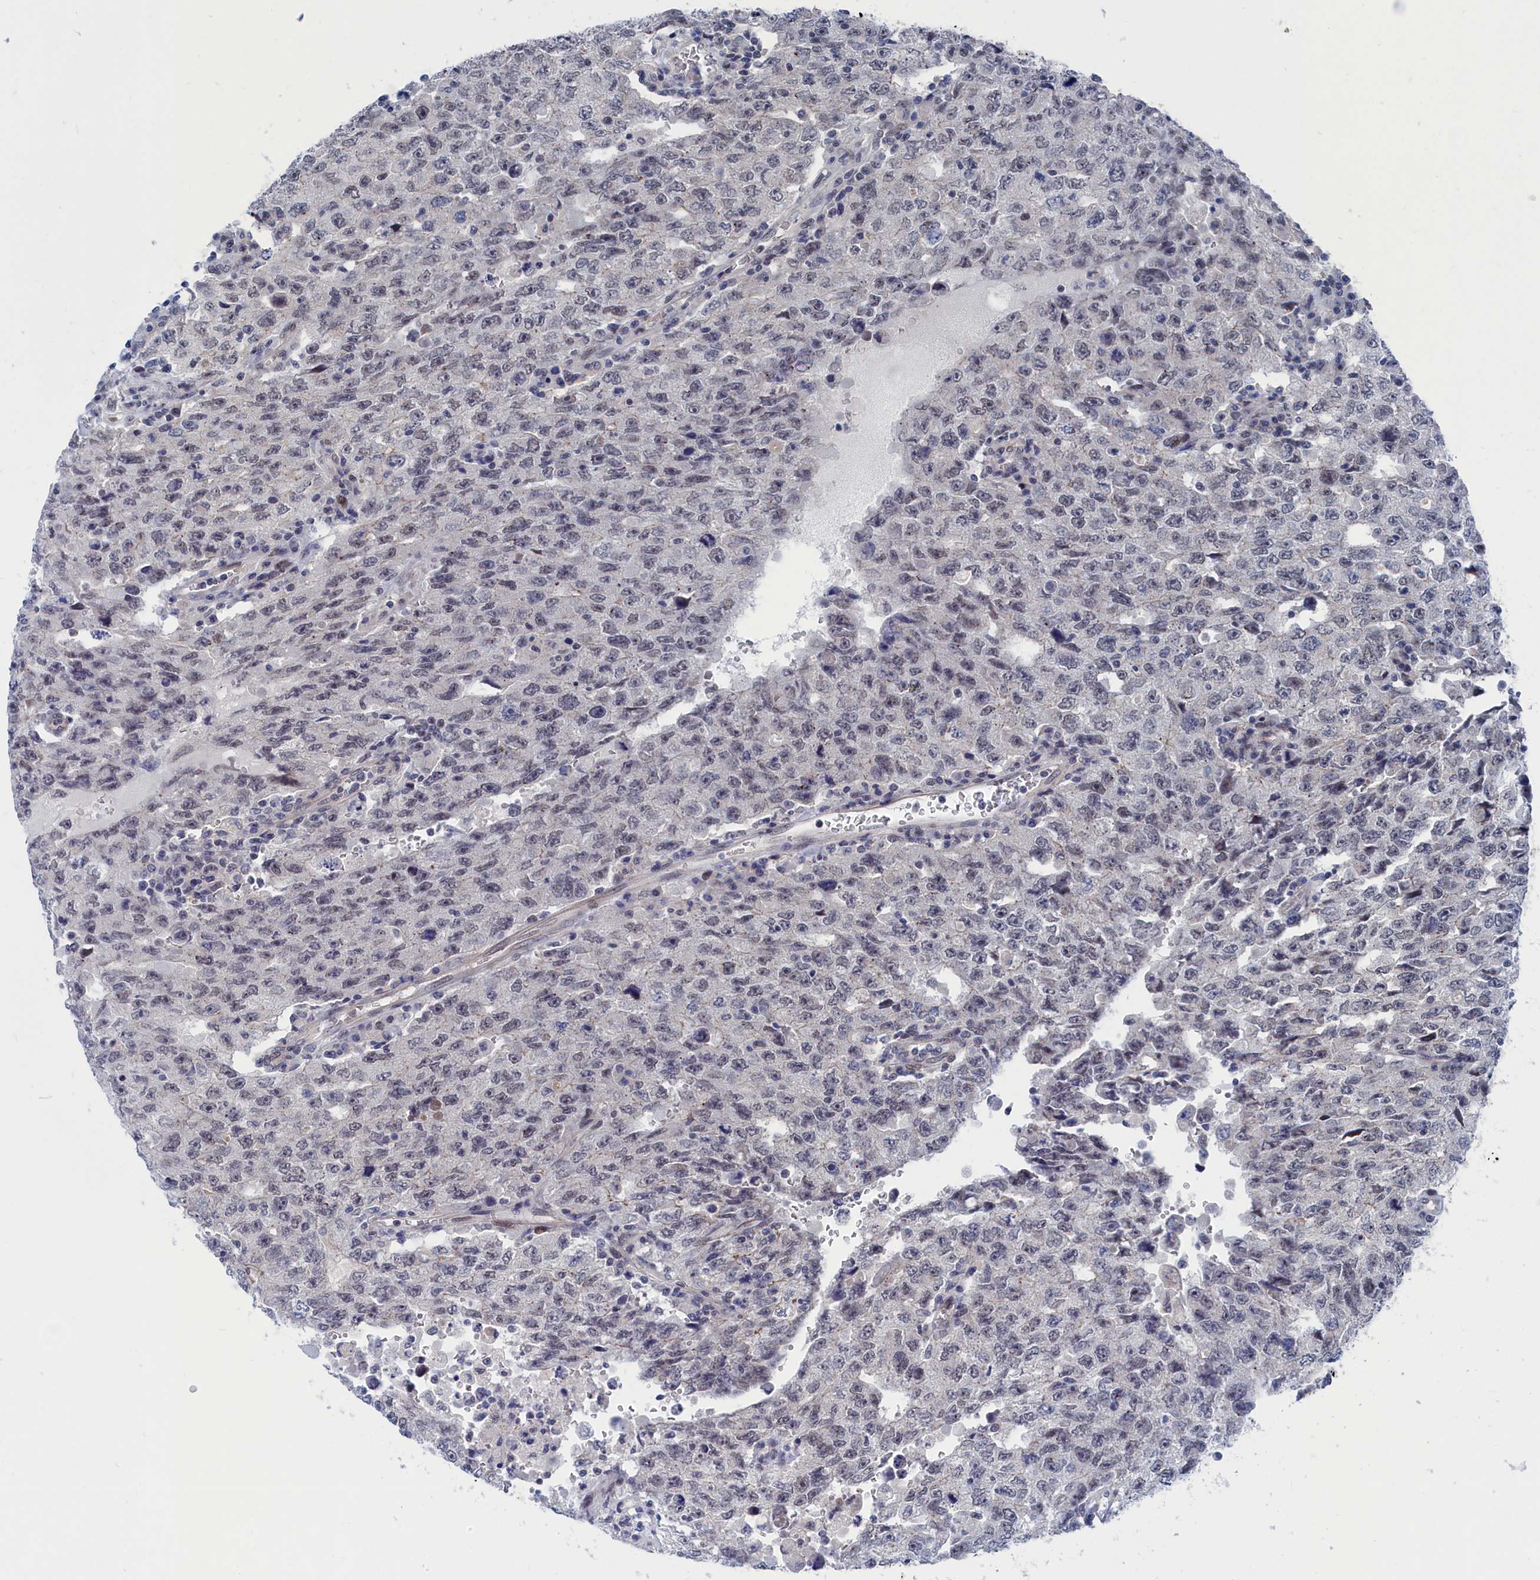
{"staining": {"intensity": "negative", "quantity": "none", "location": "none"}, "tissue": "testis cancer", "cell_type": "Tumor cells", "image_type": "cancer", "snomed": [{"axis": "morphology", "description": "Carcinoma, Embryonal, NOS"}, {"axis": "topography", "description": "Testis"}], "caption": "Immunohistochemical staining of human testis cancer (embryonal carcinoma) exhibits no significant expression in tumor cells. The staining was performed using DAB to visualize the protein expression in brown, while the nuclei were stained in blue with hematoxylin (Magnification: 20x).", "gene": "MARCHF3", "patient": {"sex": "male", "age": 26}}